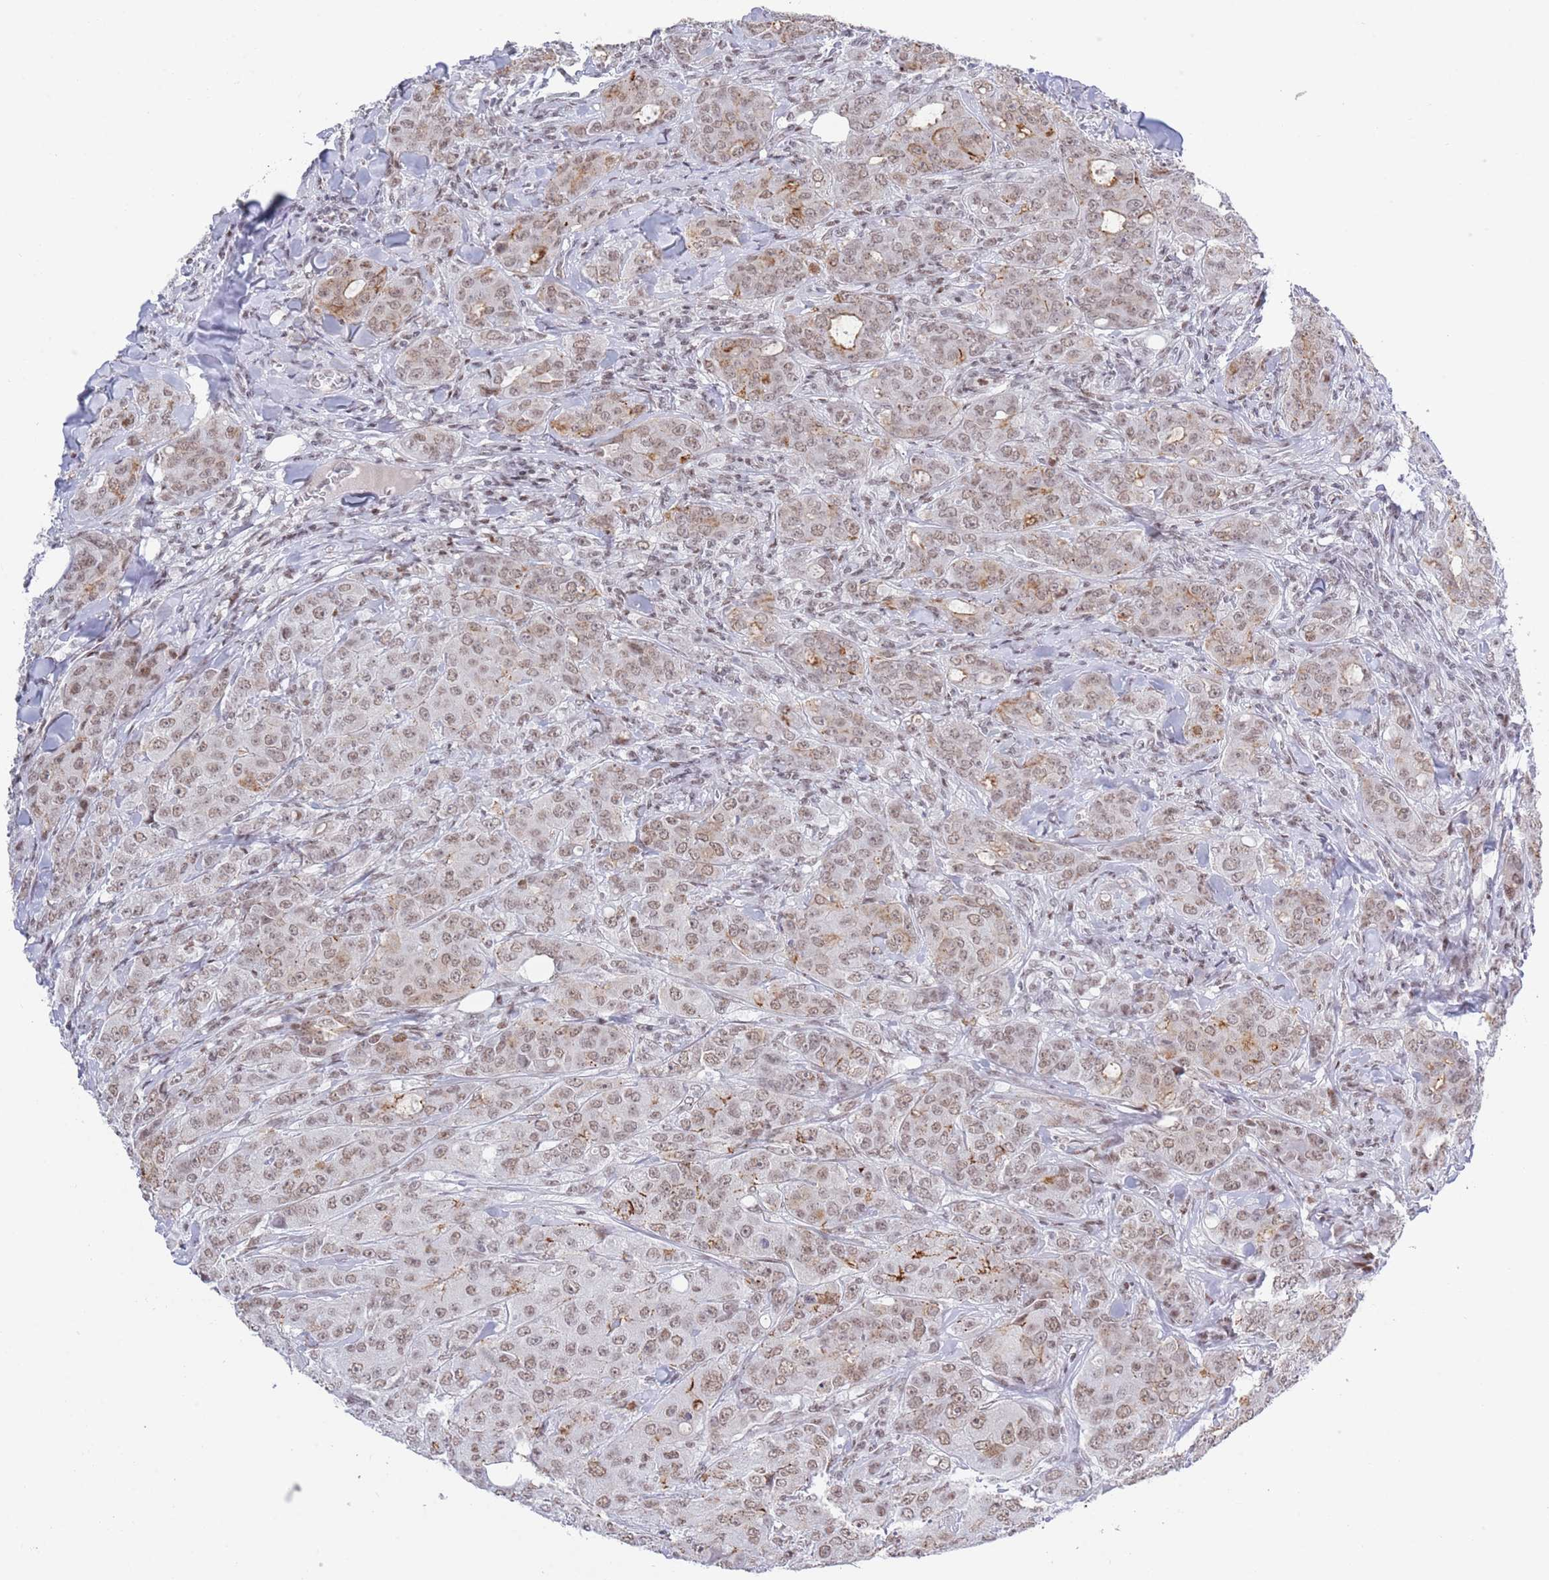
{"staining": {"intensity": "moderate", "quantity": ">75%", "location": "nuclear"}, "tissue": "breast cancer", "cell_type": "Tumor cells", "image_type": "cancer", "snomed": [{"axis": "morphology", "description": "Duct carcinoma"}, {"axis": "topography", "description": "Breast"}], "caption": "The micrograph exhibits staining of breast cancer (intraductal carcinoma), revealing moderate nuclear protein staining (brown color) within tumor cells.", "gene": "ZNF382", "patient": {"sex": "female", "age": 43}}